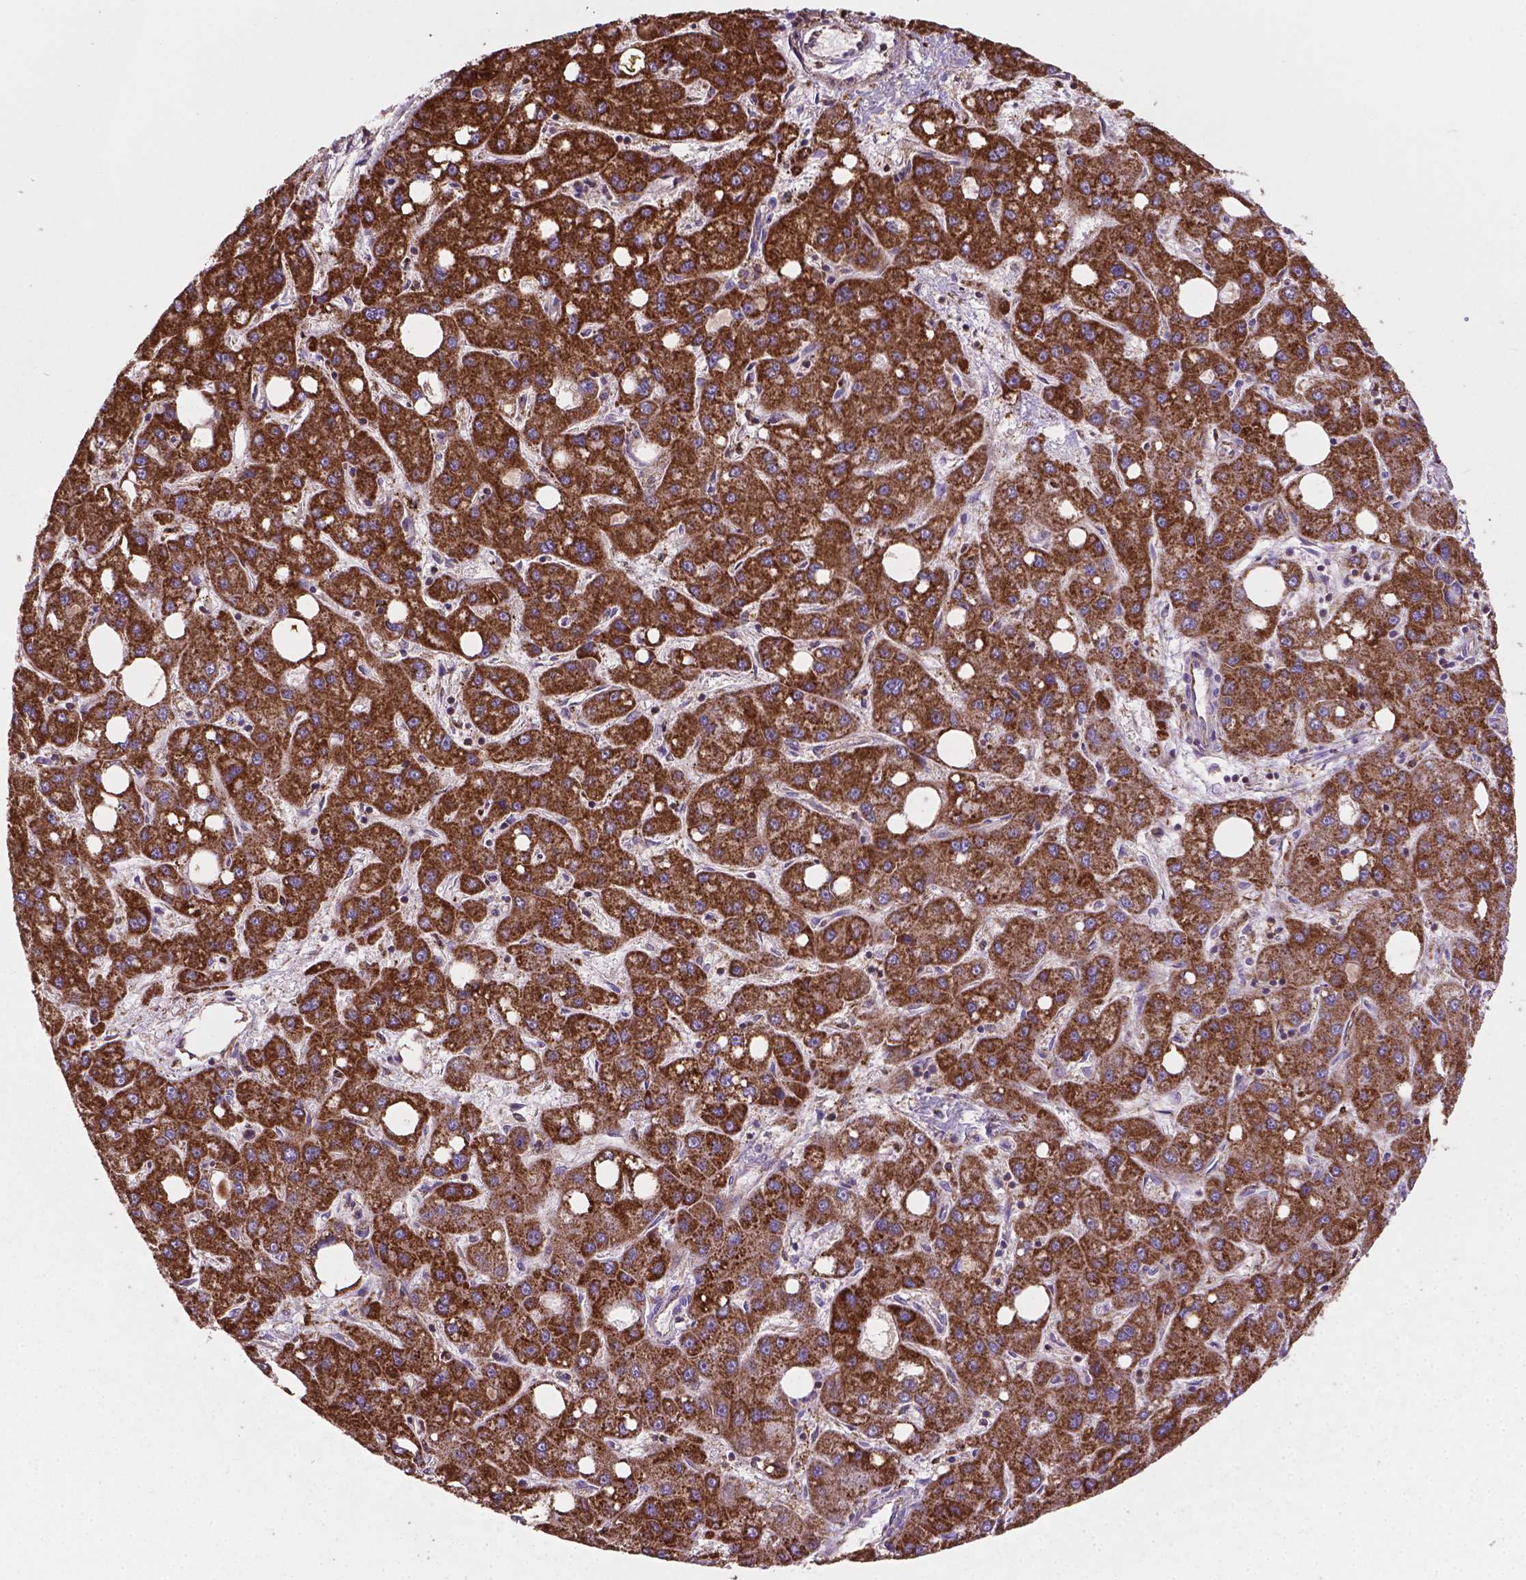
{"staining": {"intensity": "strong", "quantity": ">75%", "location": "cytoplasmic/membranous"}, "tissue": "liver cancer", "cell_type": "Tumor cells", "image_type": "cancer", "snomed": [{"axis": "morphology", "description": "Carcinoma, Hepatocellular, NOS"}, {"axis": "topography", "description": "Liver"}], "caption": "DAB (3,3'-diaminobenzidine) immunohistochemical staining of human liver cancer demonstrates strong cytoplasmic/membranous protein positivity in approximately >75% of tumor cells.", "gene": "TCAF1", "patient": {"sex": "male", "age": 73}}